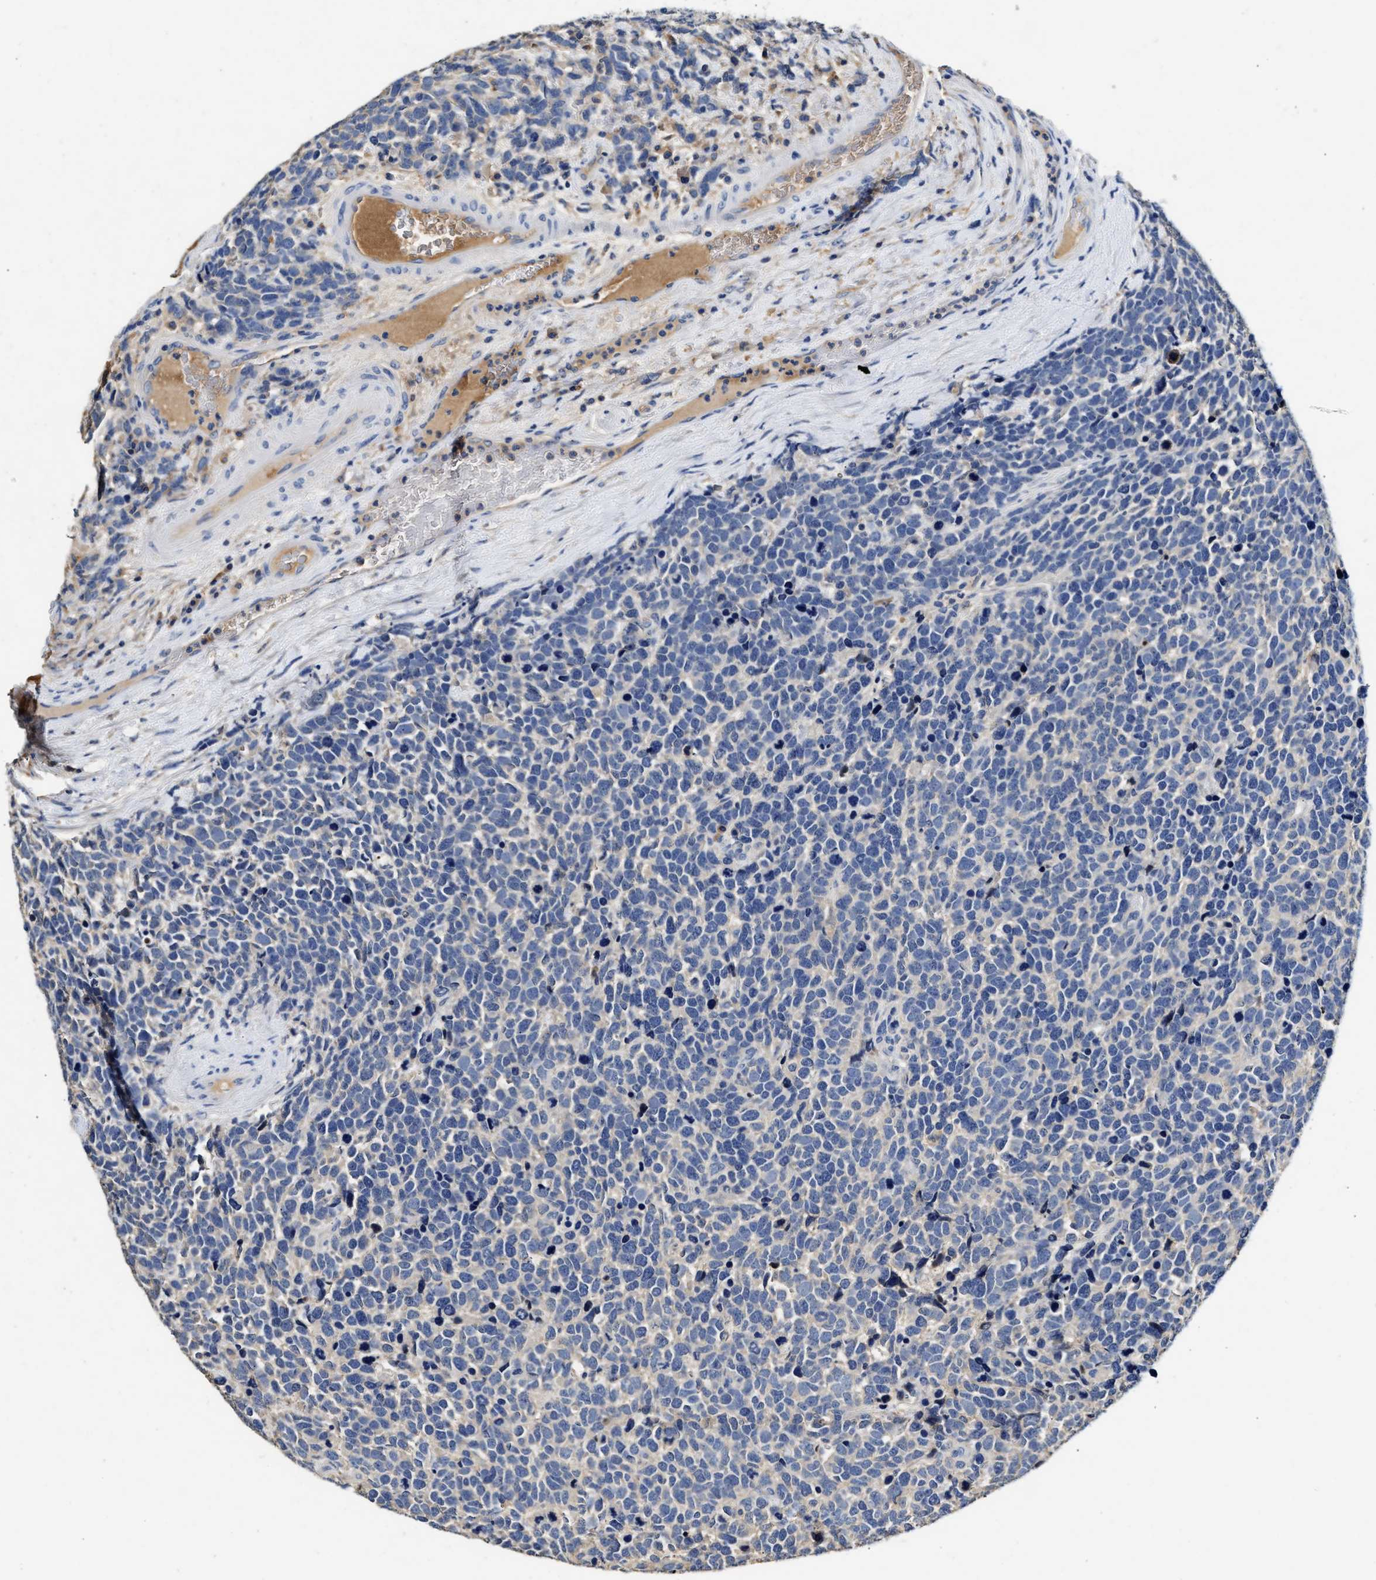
{"staining": {"intensity": "negative", "quantity": "none", "location": "none"}, "tissue": "urothelial cancer", "cell_type": "Tumor cells", "image_type": "cancer", "snomed": [{"axis": "morphology", "description": "Urothelial carcinoma, High grade"}, {"axis": "topography", "description": "Urinary bladder"}], "caption": "This is an IHC micrograph of urothelial cancer. There is no expression in tumor cells.", "gene": "SLCO2B1", "patient": {"sex": "female", "age": 82}}